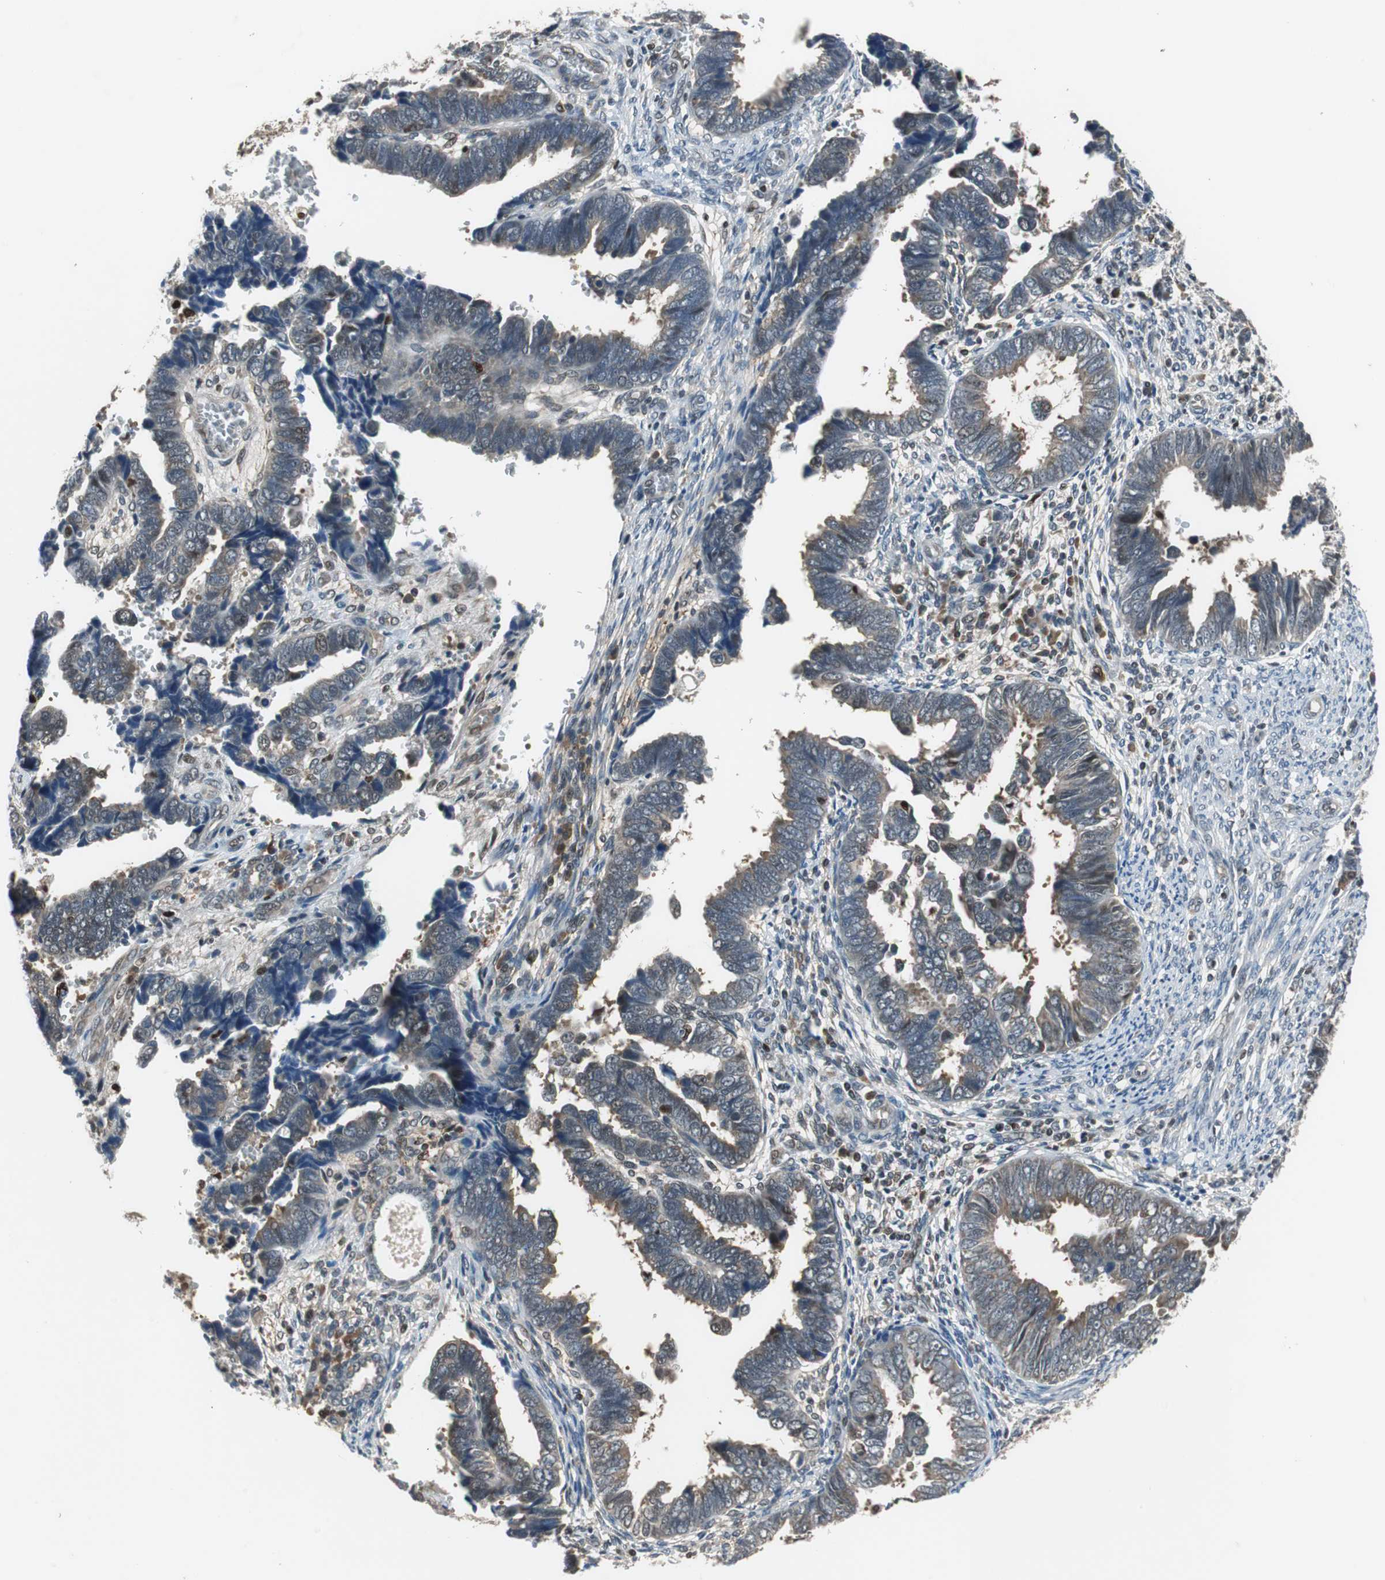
{"staining": {"intensity": "weak", "quantity": "25%-75%", "location": "cytoplasmic/membranous"}, "tissue": "endometrial cancer", "cell_type": "Tumor cells", "image_type": "cancer", "snomed": [{"axis": "morphology", "description": "Adenocarcinoma, NOS"}, {"axis": "topography", "description": "Endometrium"}], "caption": "Human adenocarcinoma (endometrial) stained with a protein marker shows weak staining in tumor cells.", "gene": "MAFB", "patient": {"sex": "female", "age": 75}}